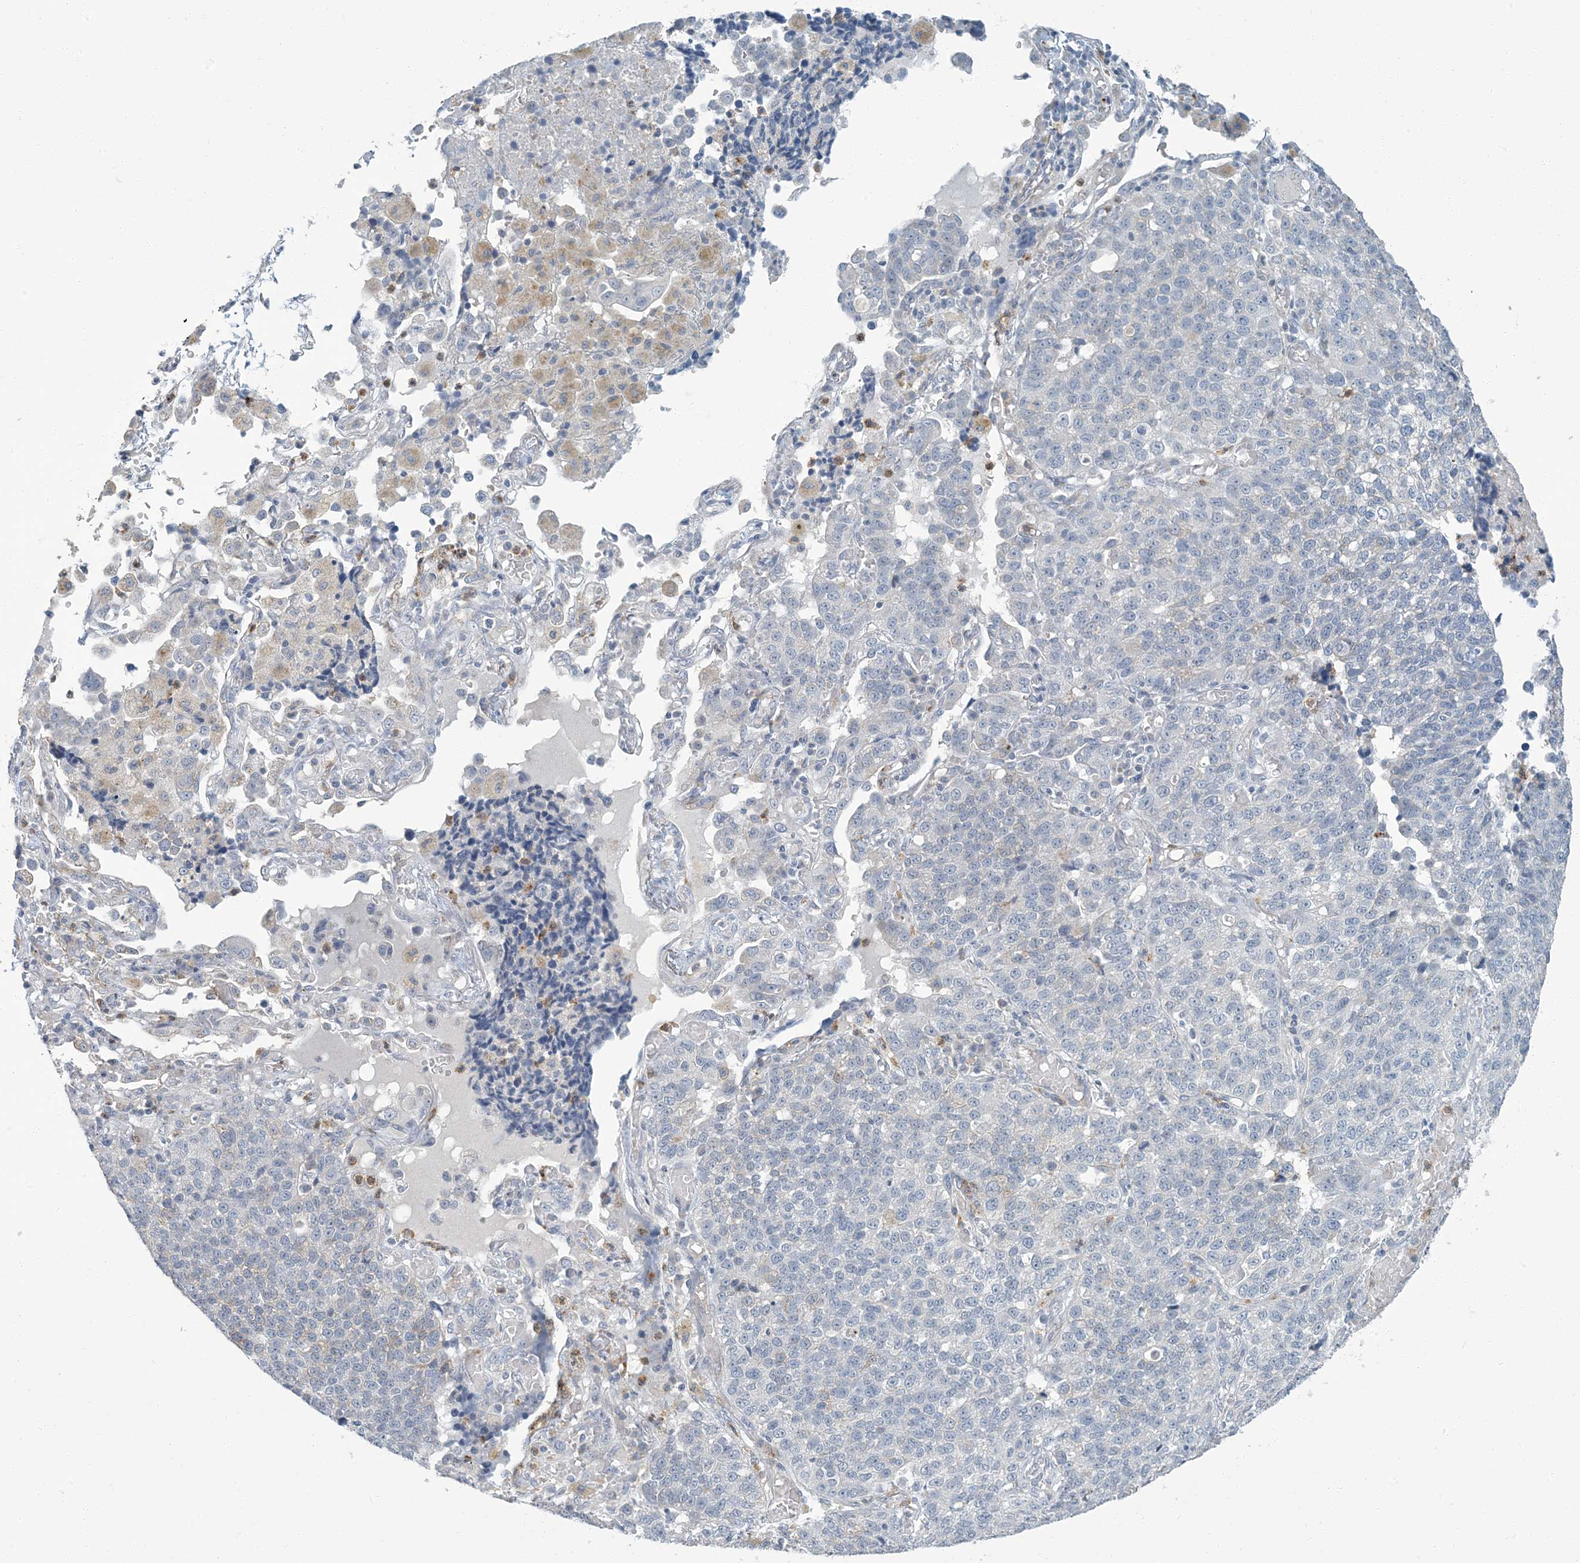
{"staining": {"intensity": "negative", "quantity": "none", "location": "none"}, "tissue": "lung cancer", "cell_type": "Tumor cells", "image_type": "cancer", "snomed": [{"axis": "morphology", "description": "Adenocarcinoma, NOS"}, {"axis": "topography", "description": "Lung"}], "caption": "There is no significant staining in tumor cells of lung cancer (adenocarcinoma).", "gene": "EPHA4", "patient": {"sex": "male", "age": 49}}